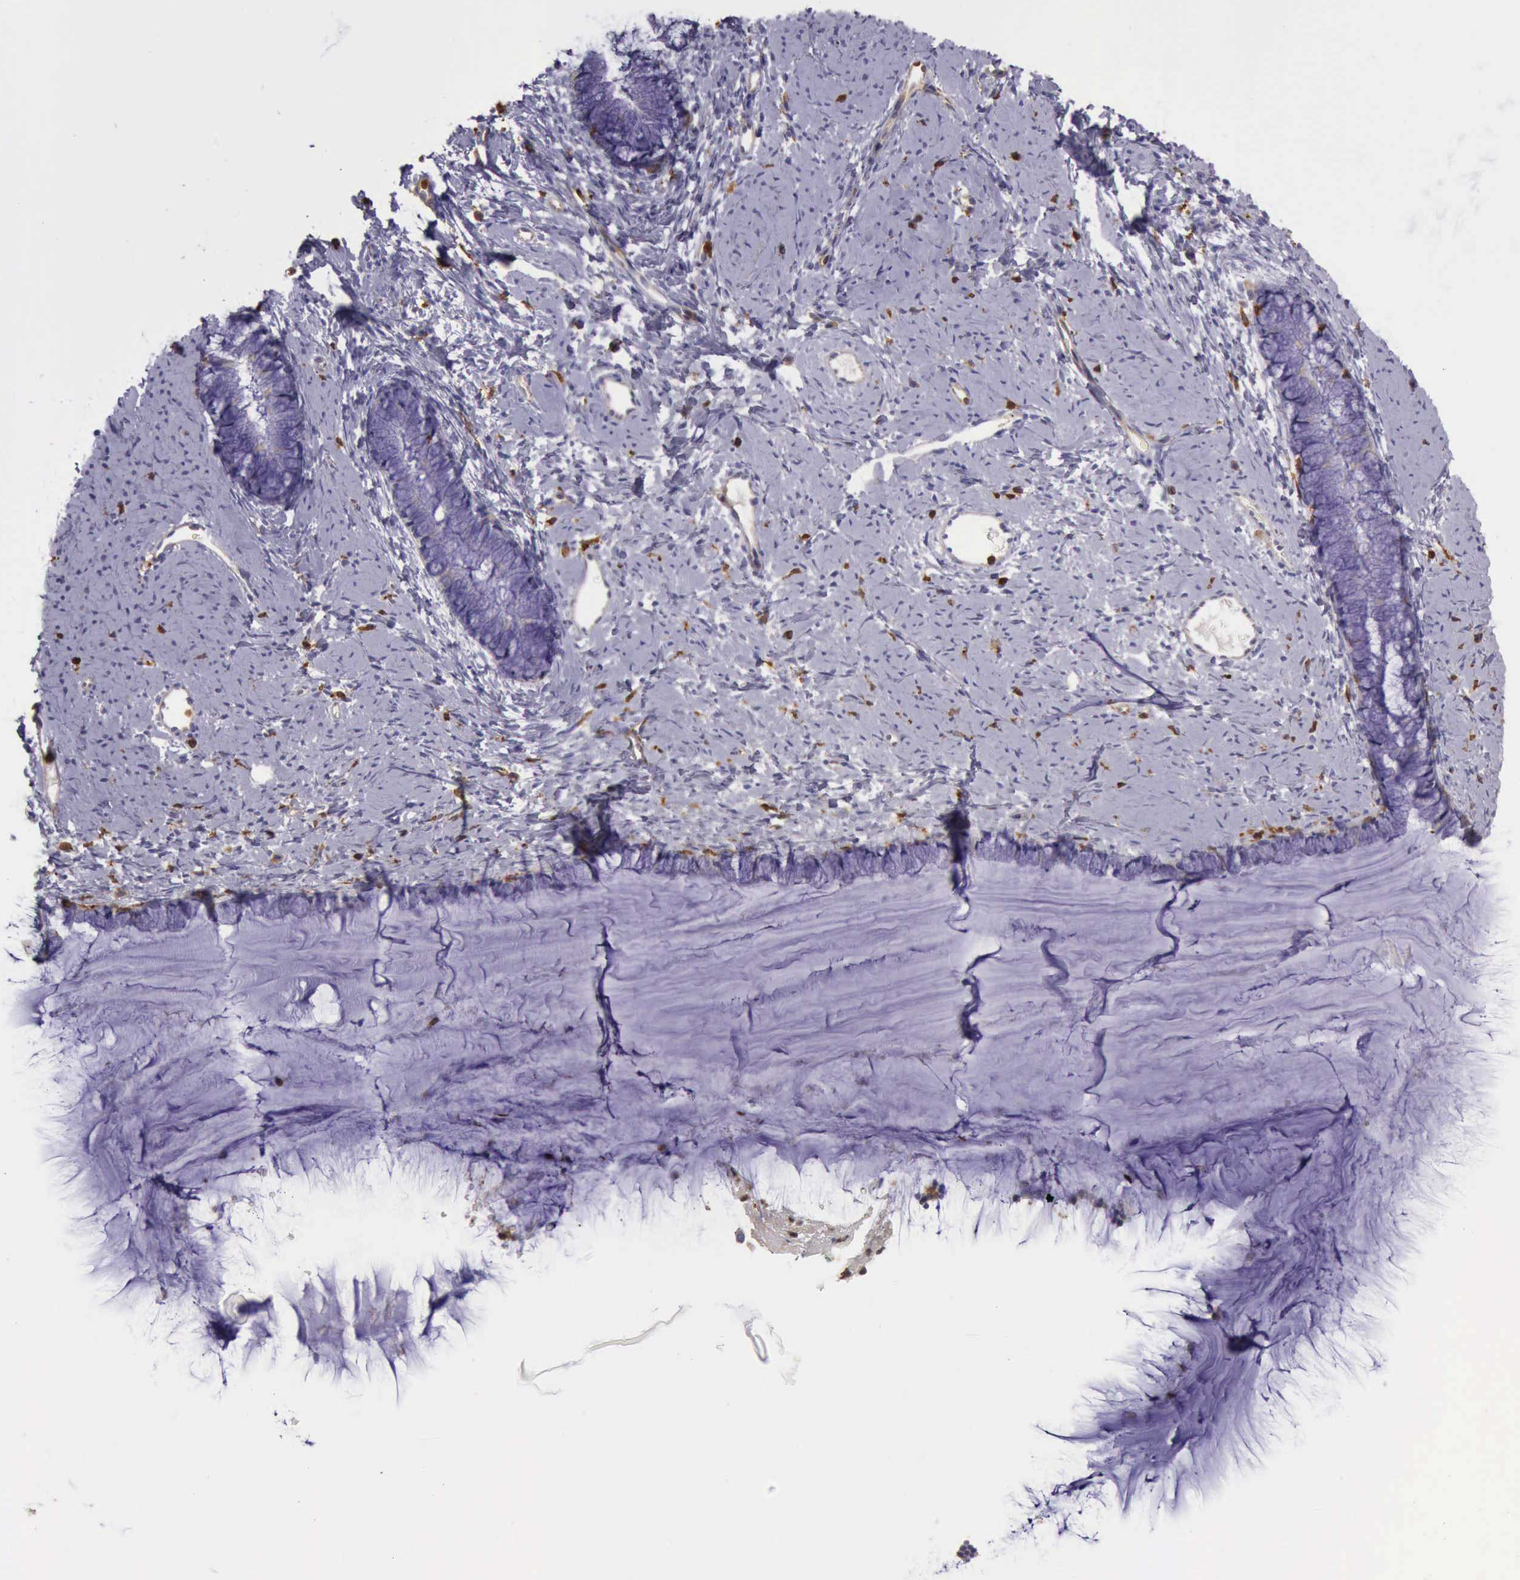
{"staining": {"intensity": "negative", "quantity": "none", "location": "none"}, "tissue": "cervix", "cell_type": "Glandular cells", "image_type": "normal", "snomed": [{"axis": "morphology", "description": "Normal tissue, NOS"}, {"axis": "topography", "description": "Cervix"}], "caption": "Glandular cells are negative for protein expression in normal human cervix. Nuclei are stained in blue.", "gene": "ARHGAP4", "patient": {"sex": "female", "age": 82}}